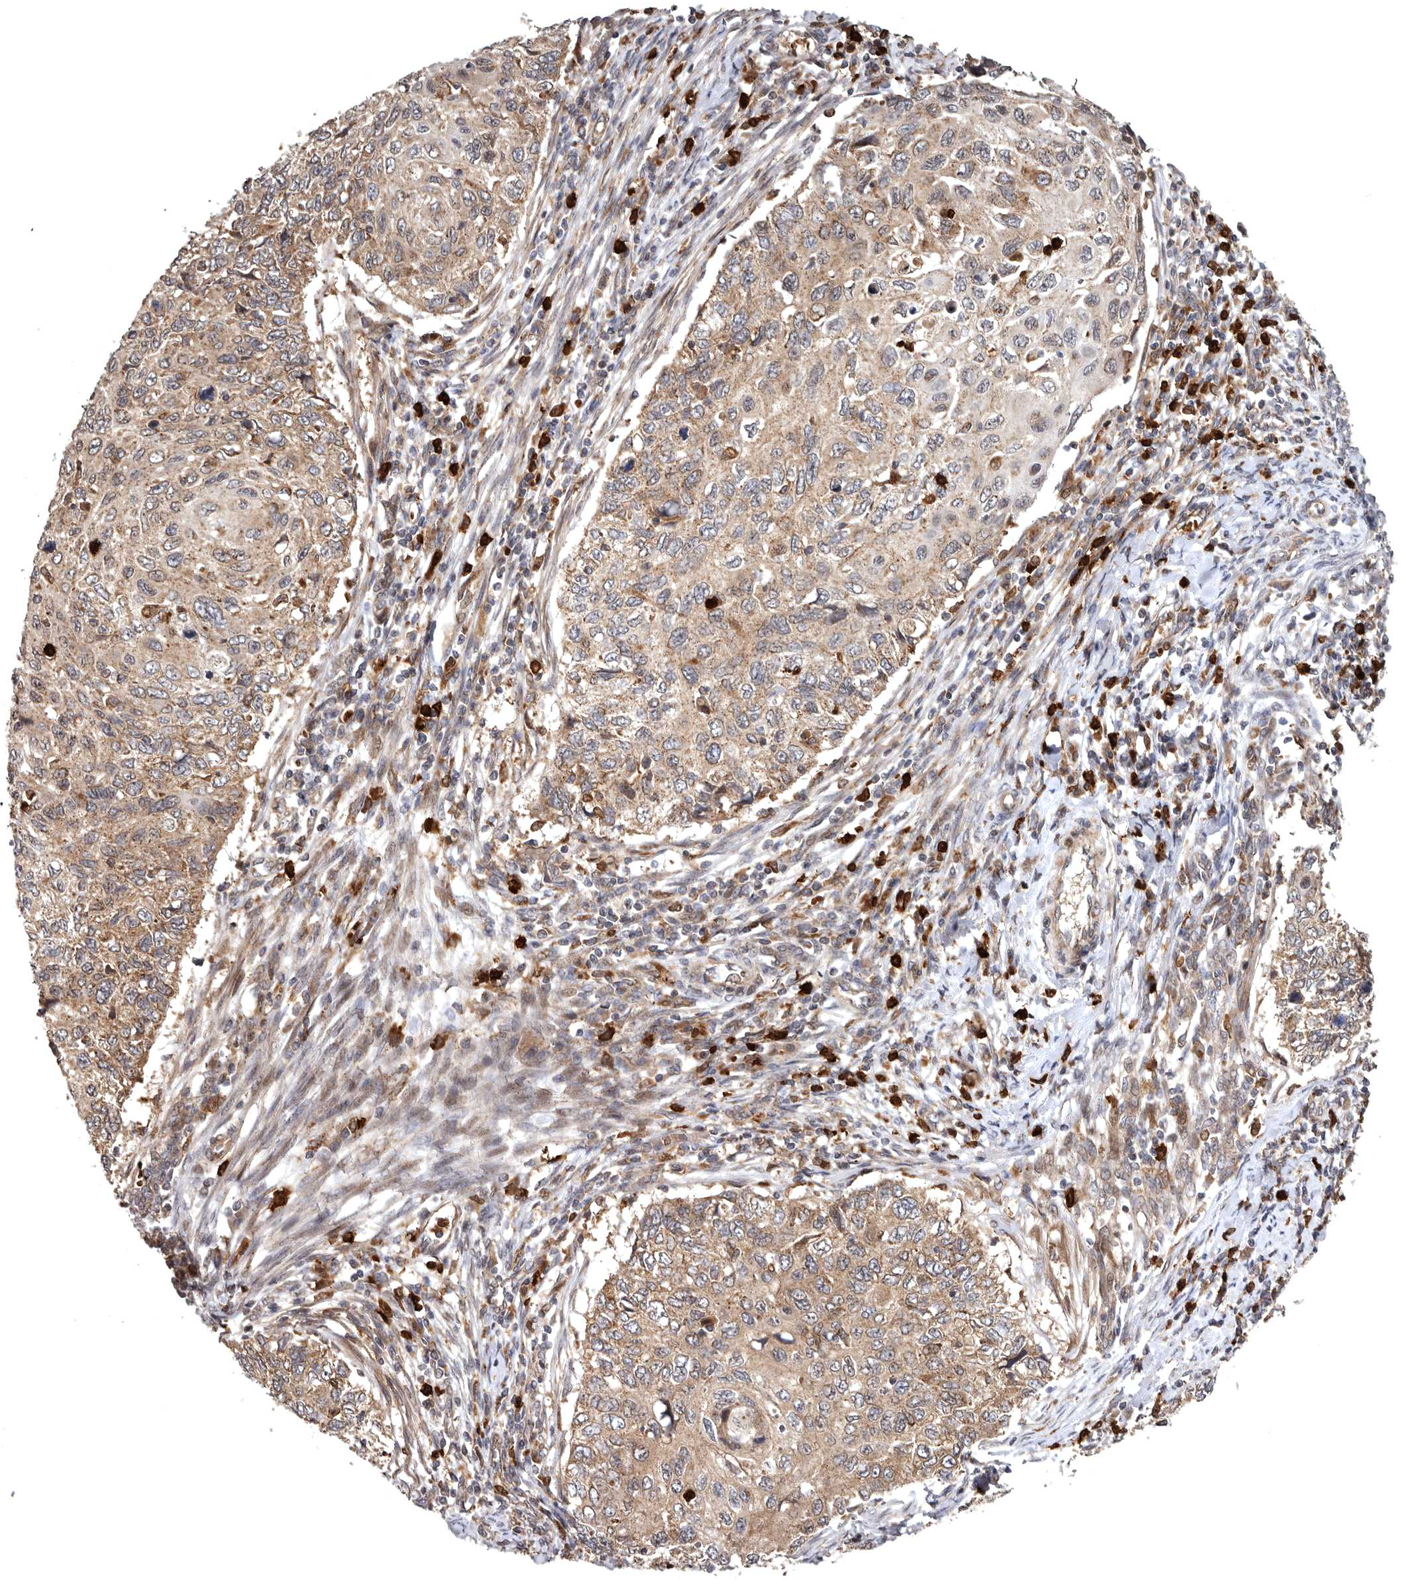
{"staining": {"intensity": "moderate", "quantity": ">75%", "location": "cytoplasmic/membranous"}, "tissue": "cervical cancer", "cell_type": "Tumor cells", "image_type": "cancer", "snomed": [{"axis": "morphology", "description": "Squamous cell carcinoma, NOS"}, {"axis": "topography", "description": "Cervix"}], "caption": "Protein staining of cervical cancer tissue shows moderate cytoplasmic/membranous expression in about >75% of tumor cells. The protein is stained brown, and the nuclei are stained in blue (DAB IHC with brightfield microscopy, high magnification).", "gene": "FGFR4", "patient": {"sex": "female", "age": 70}}